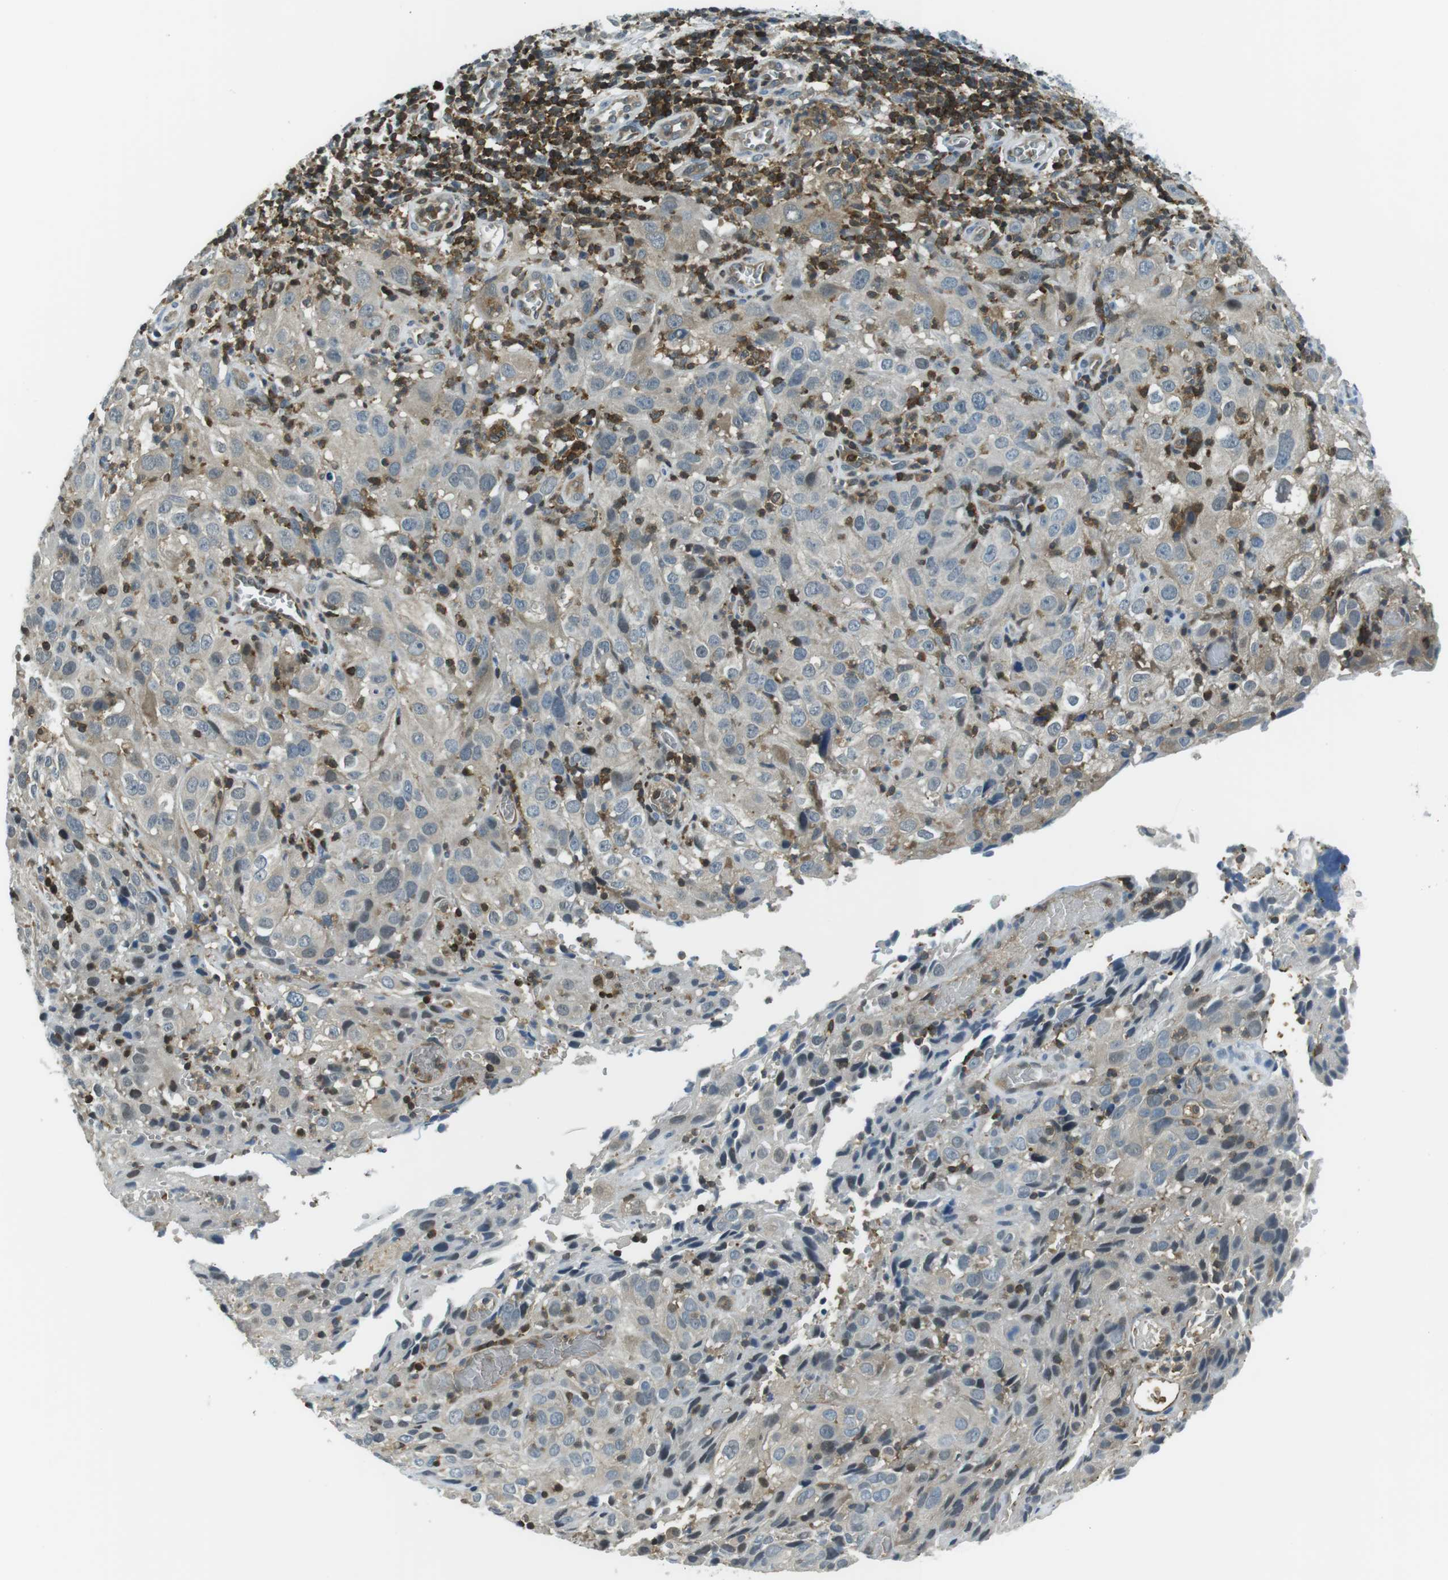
{"staining": {"intensity": "weak", "quantity": "<25%", "location": "cytoplasmic/membranous"}, "tissue": "cervical cancer", "cell_type": "Tumor cells", "image_type": "cancer", "snomed": [{"axis": "morphology", "description": "Squamous cell carcinoma, NOS"}, {"axis": "topography", "description": "Cervix"}], "caption": "A micrograph of human cervical cancer is negative for staining in tumor cells.", "gene": "STK10", "patient": {"sex": "female", "age": 32}}